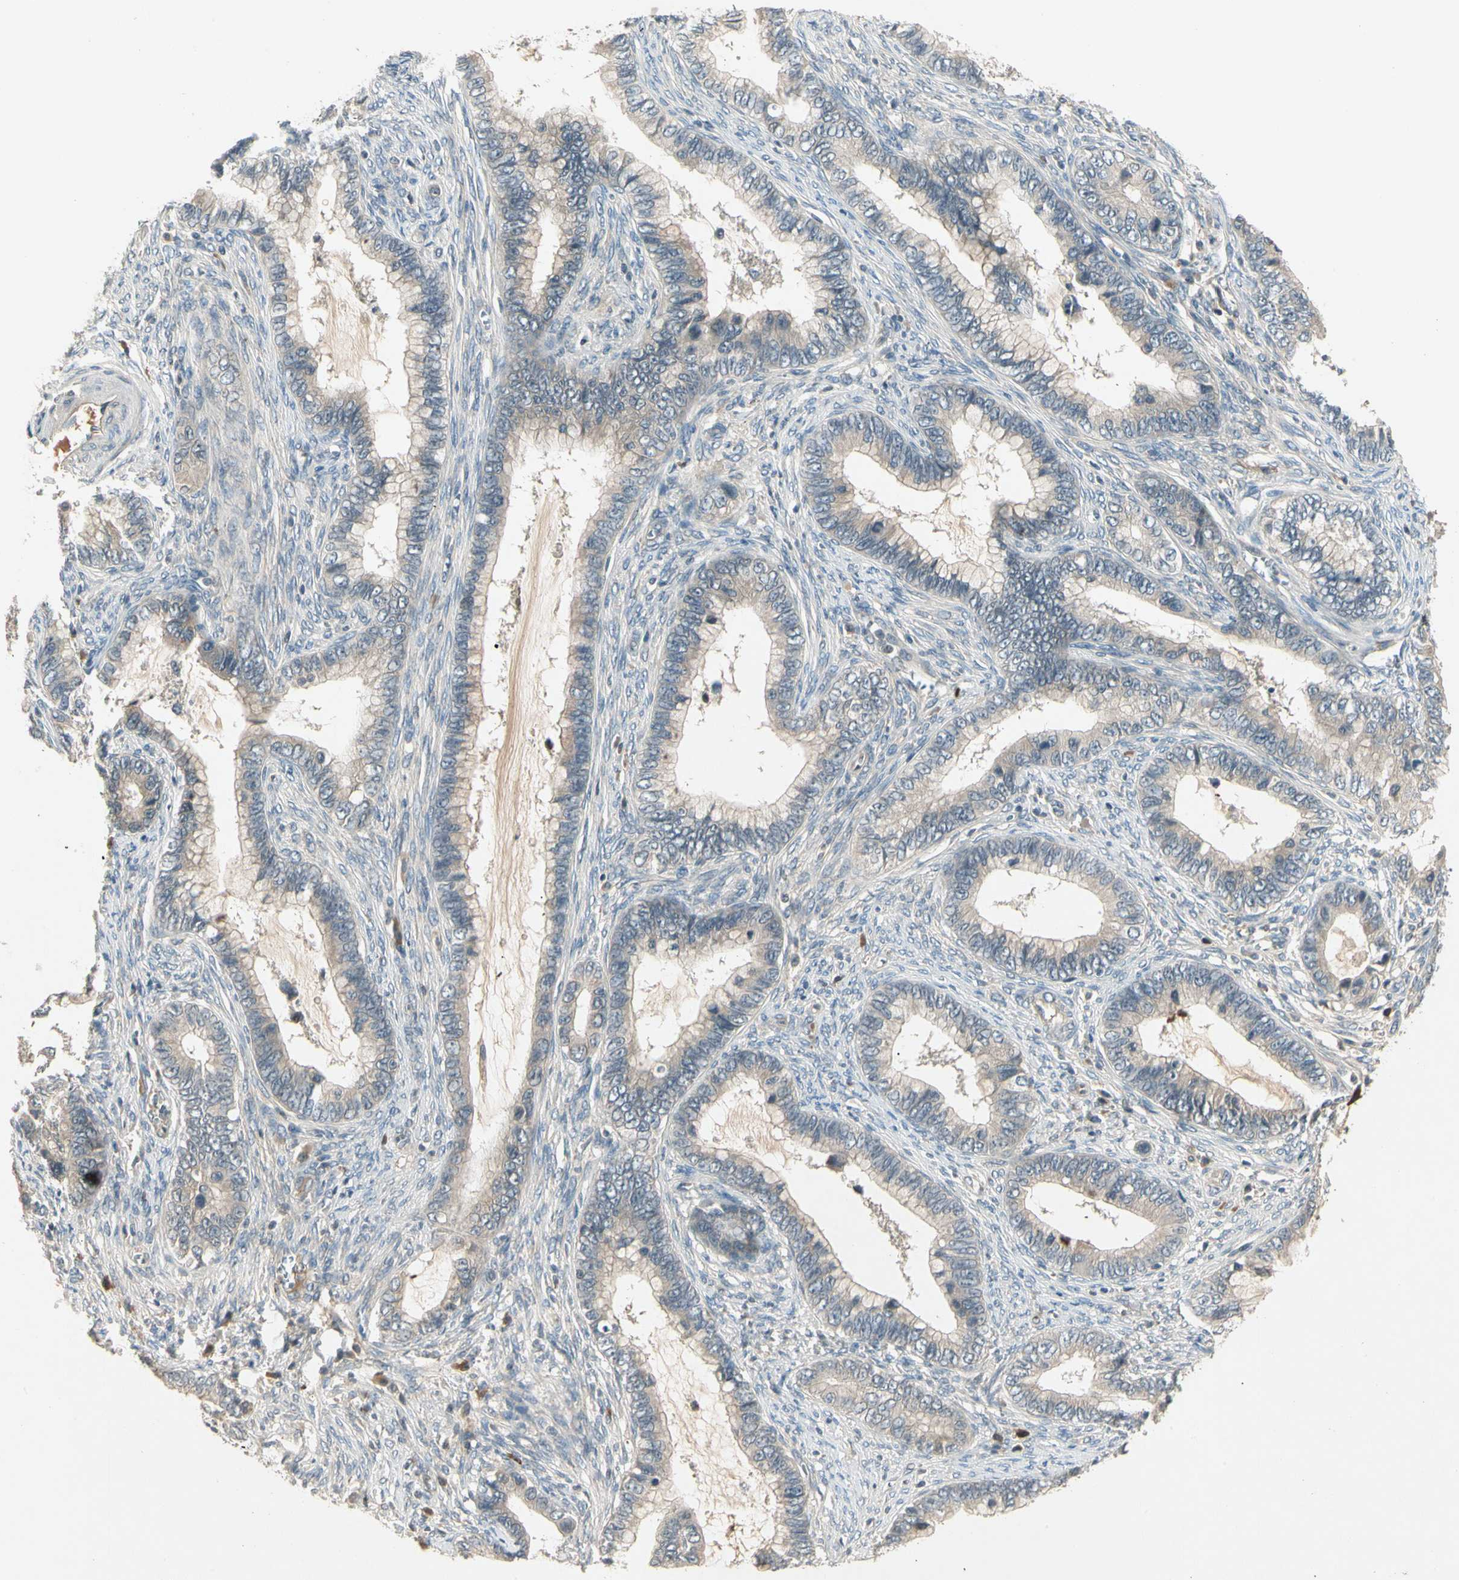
{"staining": {"intensity": "weak", "quantity": "25%-75%", "location": "cytoplasmic/membranous"}, "tissue": "cervical cancer", "cell_type": "Tumor cells", "image_type": "cancer", "snomed": [{"axis": "morphology", "description": "Adenocarcinoma, NOS"}, {"axis": "topography", "description": "Cervix"}], "caption": "An immunohistochemistry (IHC) histopathology image of tumor tissue is shown. Protein staining in brown highlights weak cytoplasmic/membranous positivity in cervical cancer (adenocarcinoma) within tumor cells.", "gene": "CCL4", "patient": {"sex": "female", "age": 44}}